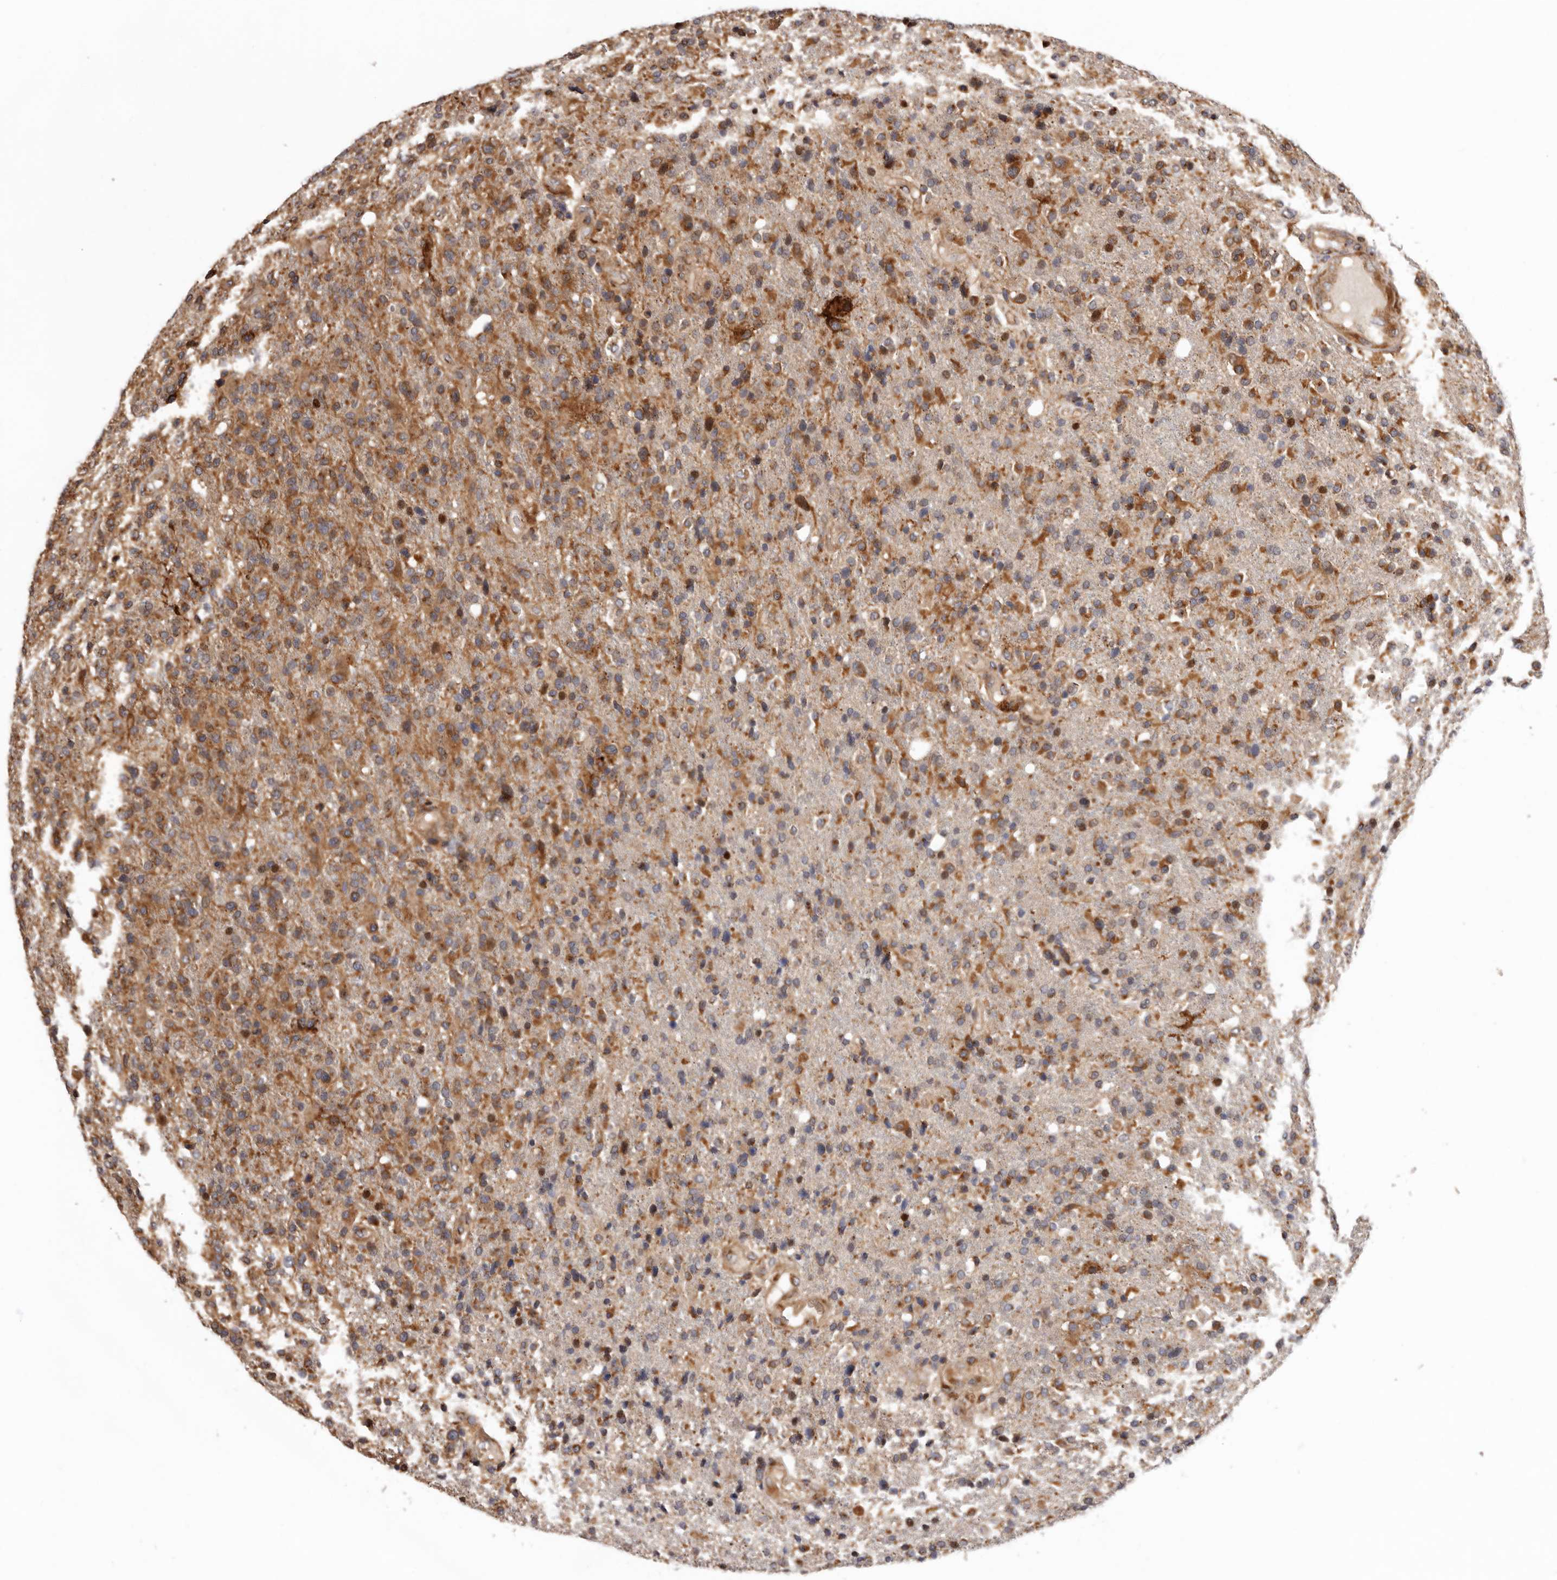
{"staining": {"intensity": "strong", "quantity": "25%-75%", "location": "cytoplasmic/membranous"}, "tissue": "glioma", "cell_type": "Tumor cells", "image_type": "cancer", "snomed": [{"axis": "morphology", "description": "Glioma, malignant, High grade"}, {"axis": "topography", "description": "Brain"}], "caption": "High-magnification brightfield microscopy of glioma stained with DAB (3,3'-diaminobenzidine) (brown) and counterstained with hematoxylin (blue). tumor cells exhibit strong cytoplasmic/membranous staining is identified in about25%-75% of cells. The staining was performed using DAB, with brown indicating positive protein expression. Nuclei are stained blue with hematoxylin.", "gene": "GPR27", "patient": {"sex": "male", "age": 72}}